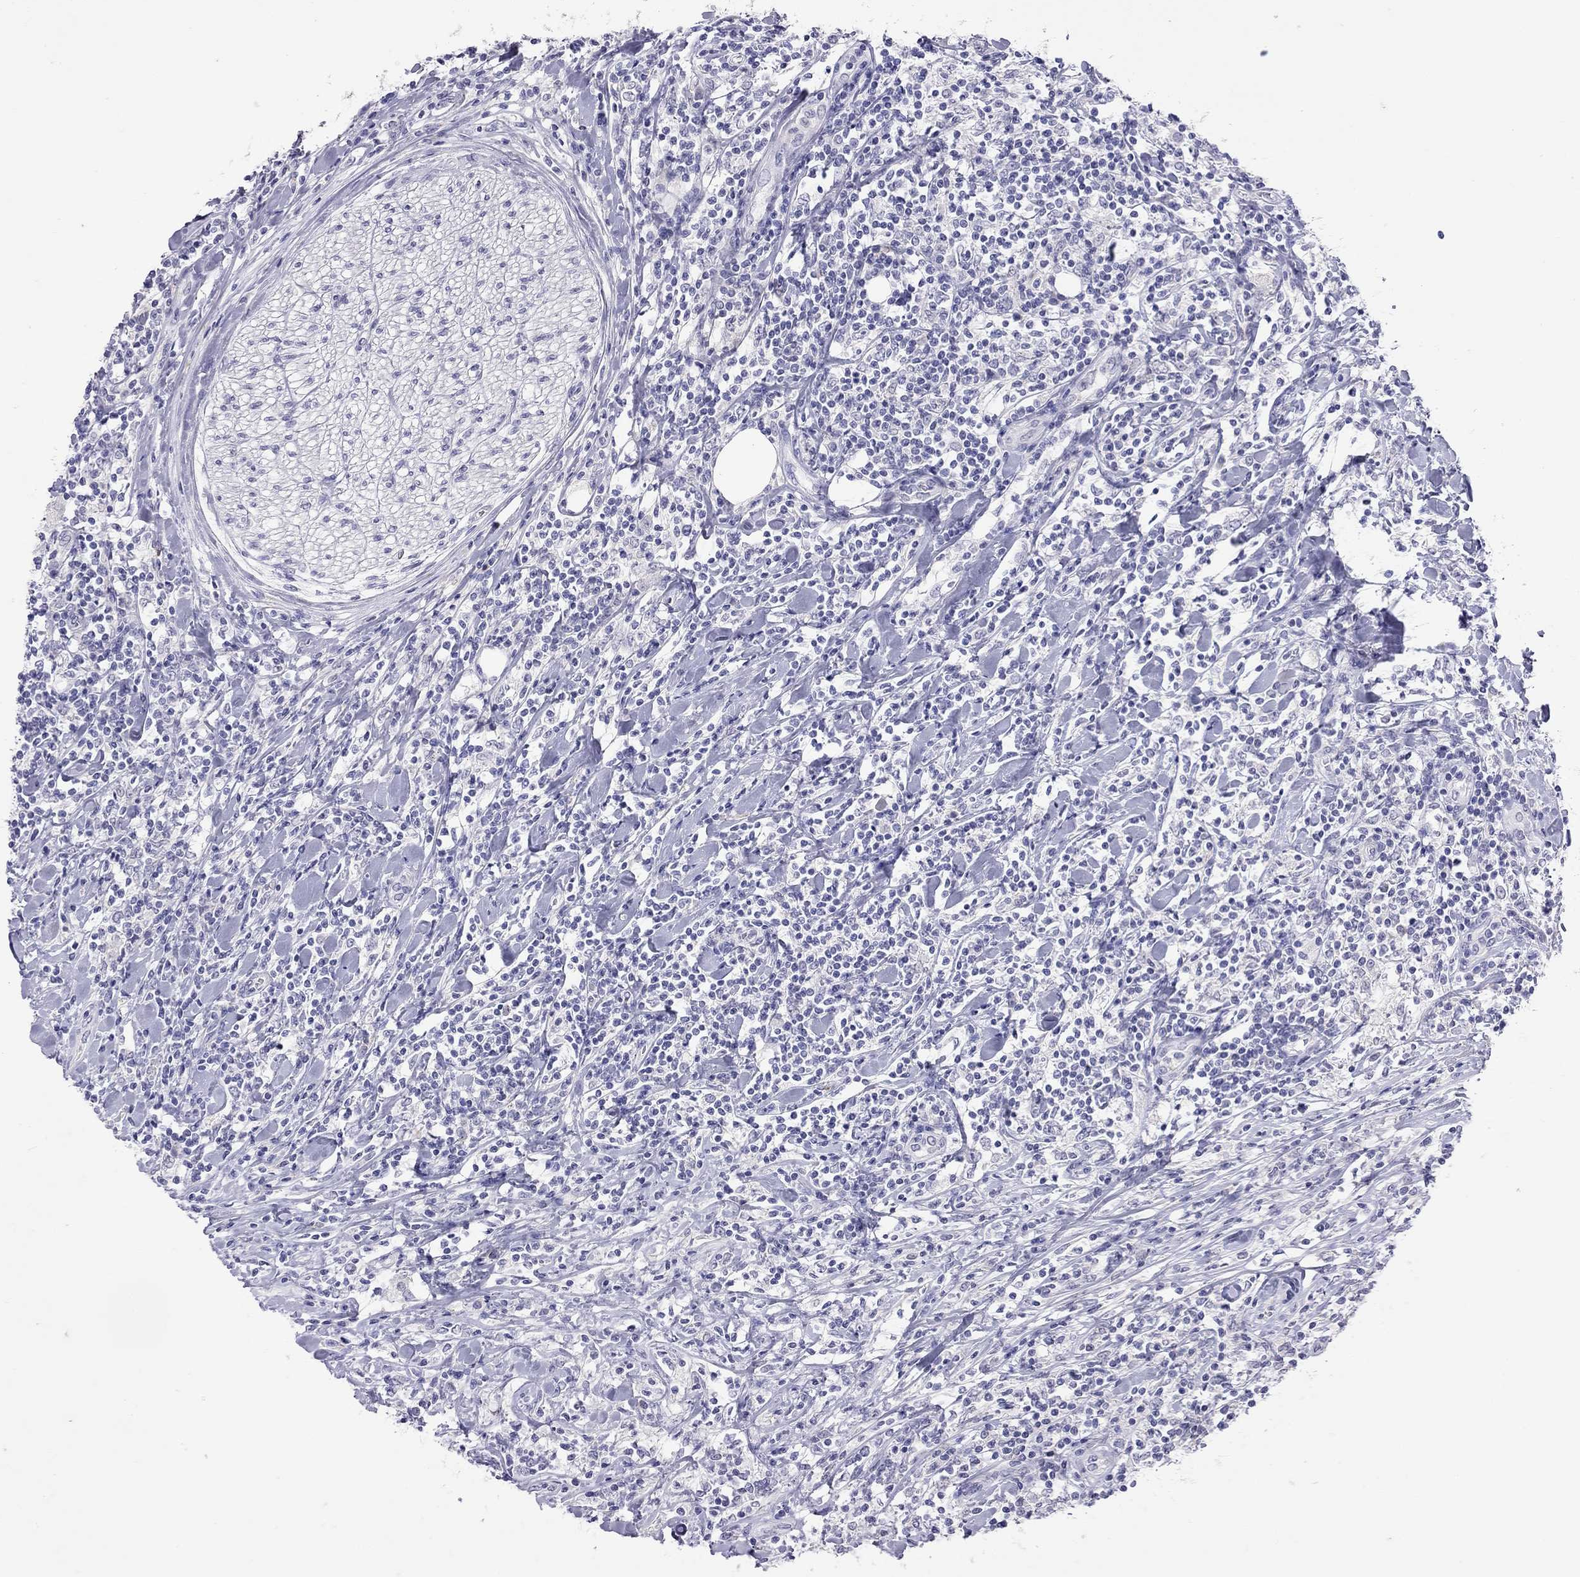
{"staining": {"intensity": "negative", "quantity": "none", "location": "none"}, "tissue": "lymphoma", "cell_type": "Tumor cells", "image_type": "cancer", "snomed": [{"axis": "morphology", "description": "Malignant lymphoma, non-Hodgkin's type, High grade"}, {"axis": "topography", "description": "Lymph node"}], "caption": "This is an immunohistochemistry (IHC) photomicrograph of human high-grade malignant lymphoma, non-Hodgkin's type. There is no expression in tumor cells.", "gene": "SLAMF1", "patient": {"sex": "female", "age": 84}}